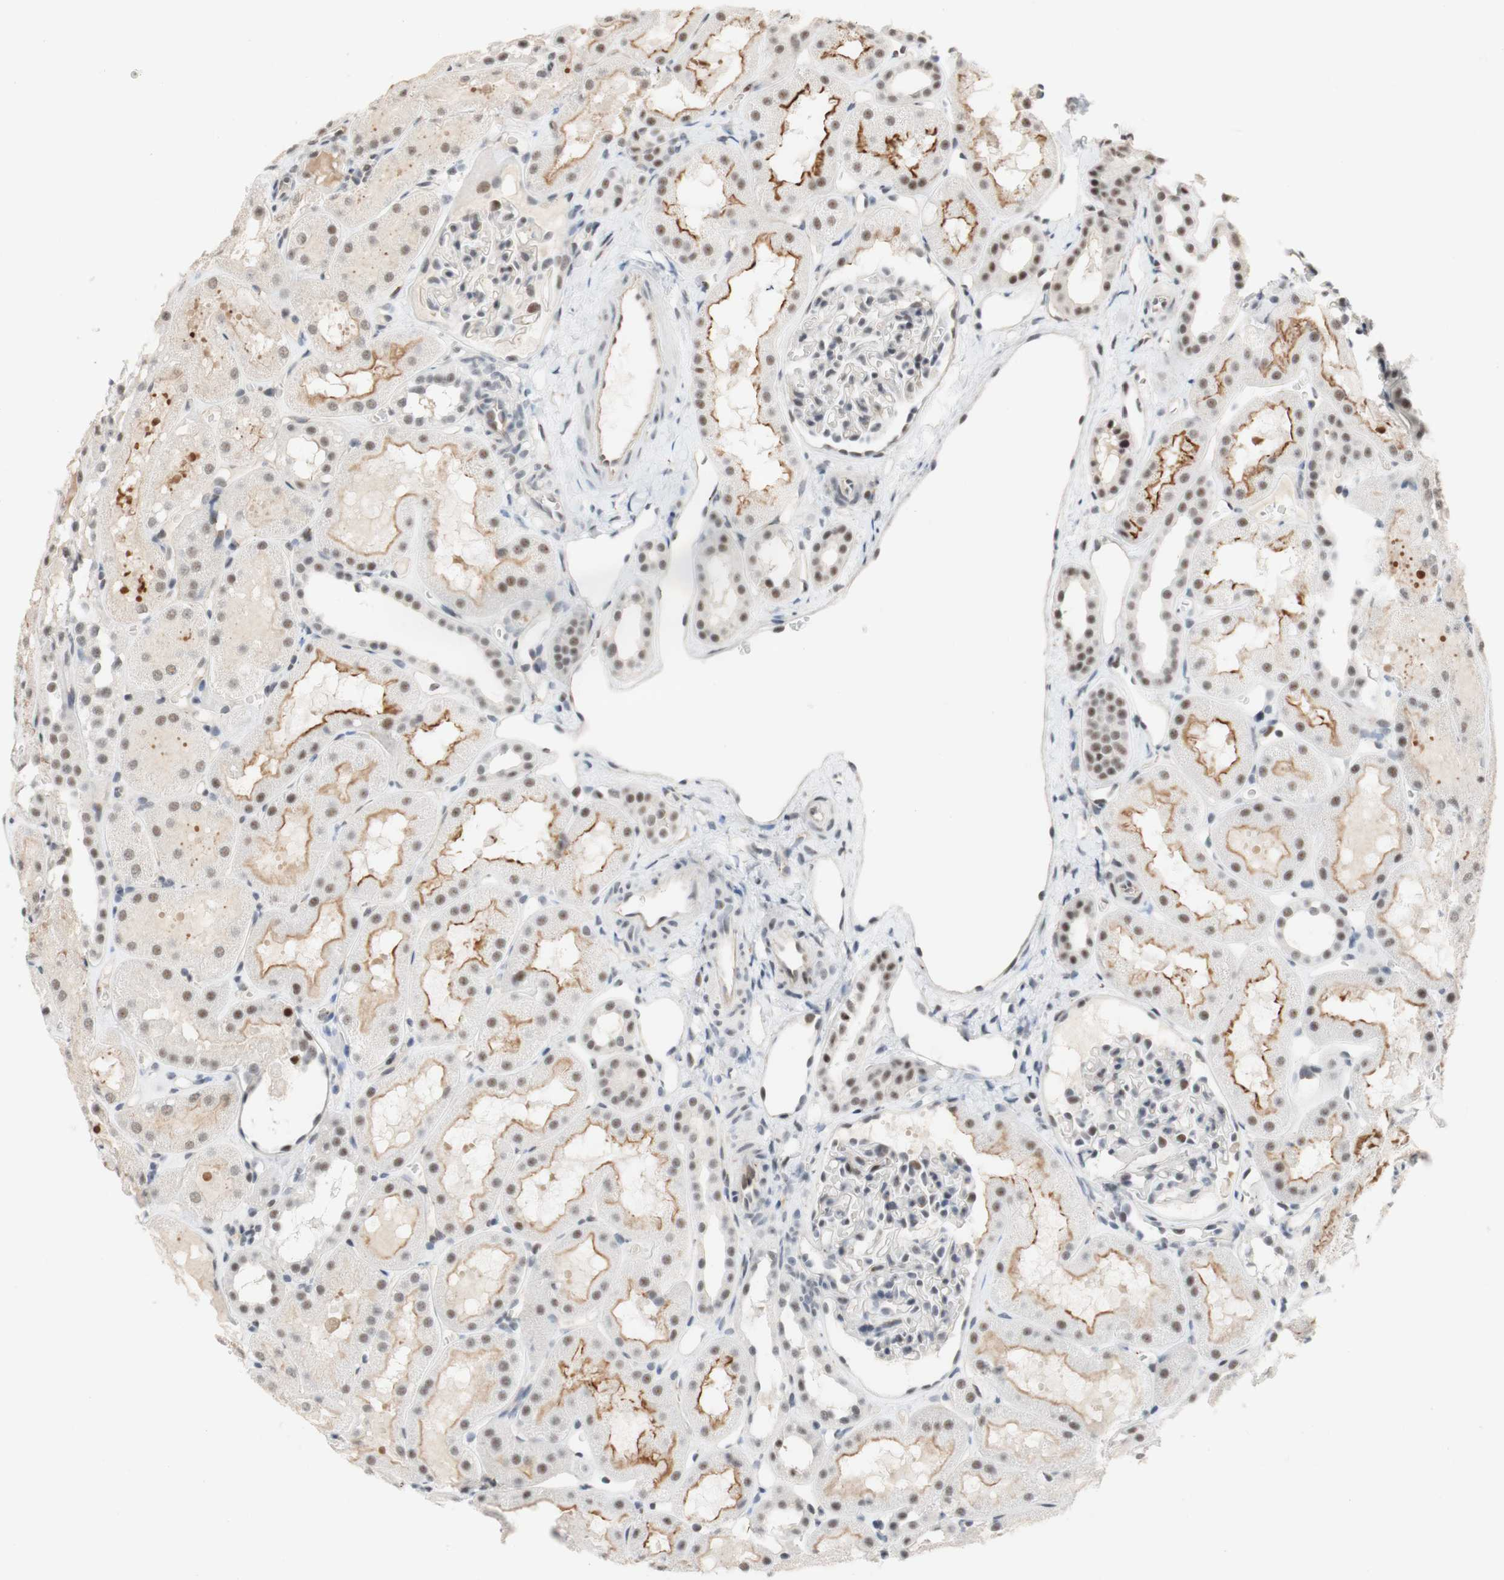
{"staining": {"intensity": "negative", "quantity": "none", "location": "none"}, "tissue": "kidney", "cell_type": "Cells in glomeruli", "image_type": "normal", "snomed": [{"axis": "morphology", "description": "Normal tissue, NOS"}, {"axis": "topography", "description": "Kidney"}, {"axis": "topography", "description": "Urinary bladder"}], "caption": "This is an immunohistochemistry image of unremarkable kidney. There is no positivity in cells in glomeruli.", "gene": "SAP18", "patient": {"sex": "male", "age": 16}}